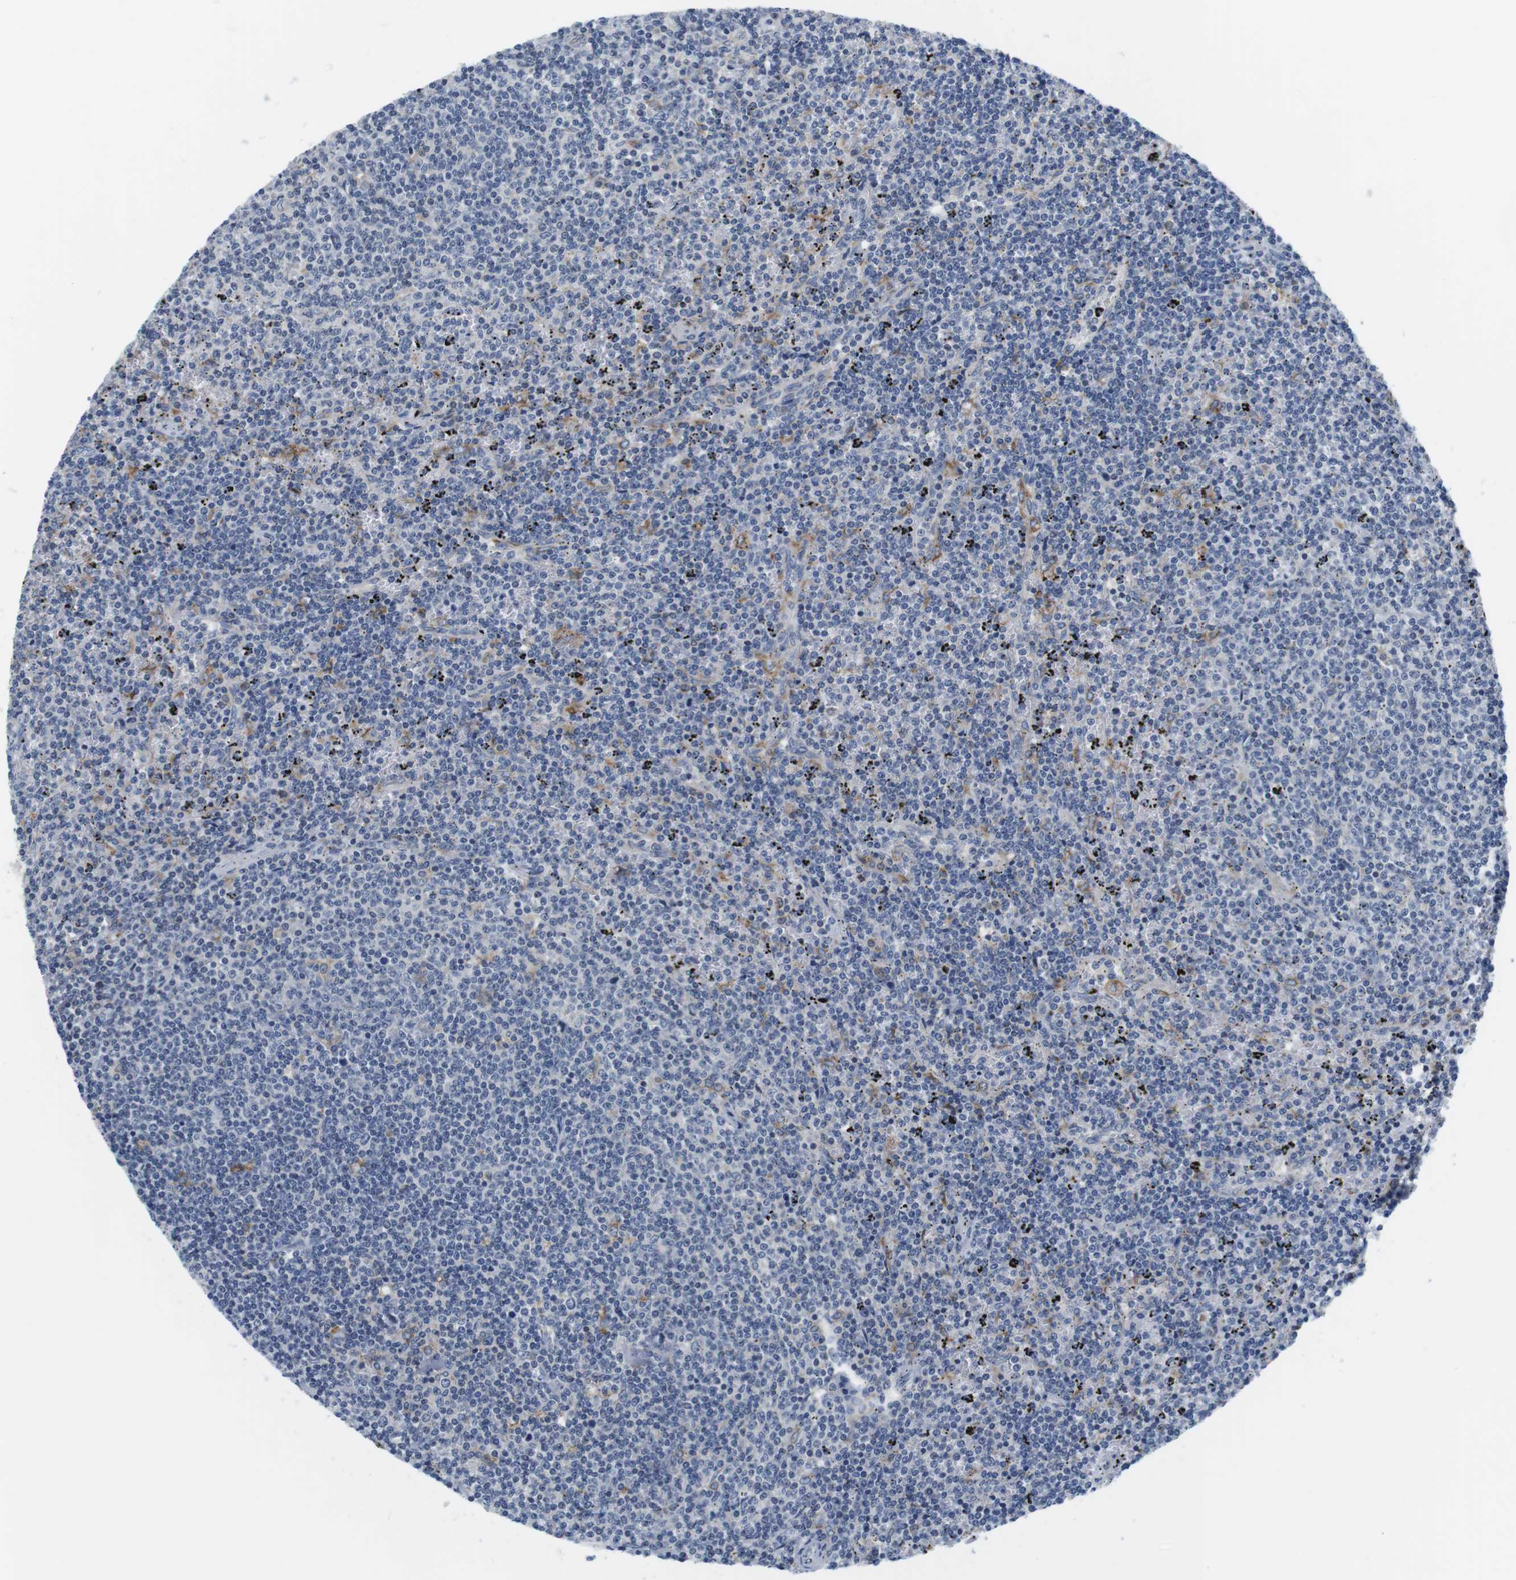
{"staining": {"intensity": "negative", "quantity": "none", "location": "none"}, "tissue": "lymphoma", "cell_type": "Tumor cells", "image_type": "cancer", "snomed": [{"axis": "morphology", "description": "Malignant lymphoma, non-Hodgkin's type, Low grade"}, {"axis": "topography", "description": "Spleen"}], "caption": "There is no significant expression in tumor cells of low-grade malignant lymphoma, non-Hodgkin's type.", "gene": "CNGA2", "patient": {"sex": "female", "age": 50}}